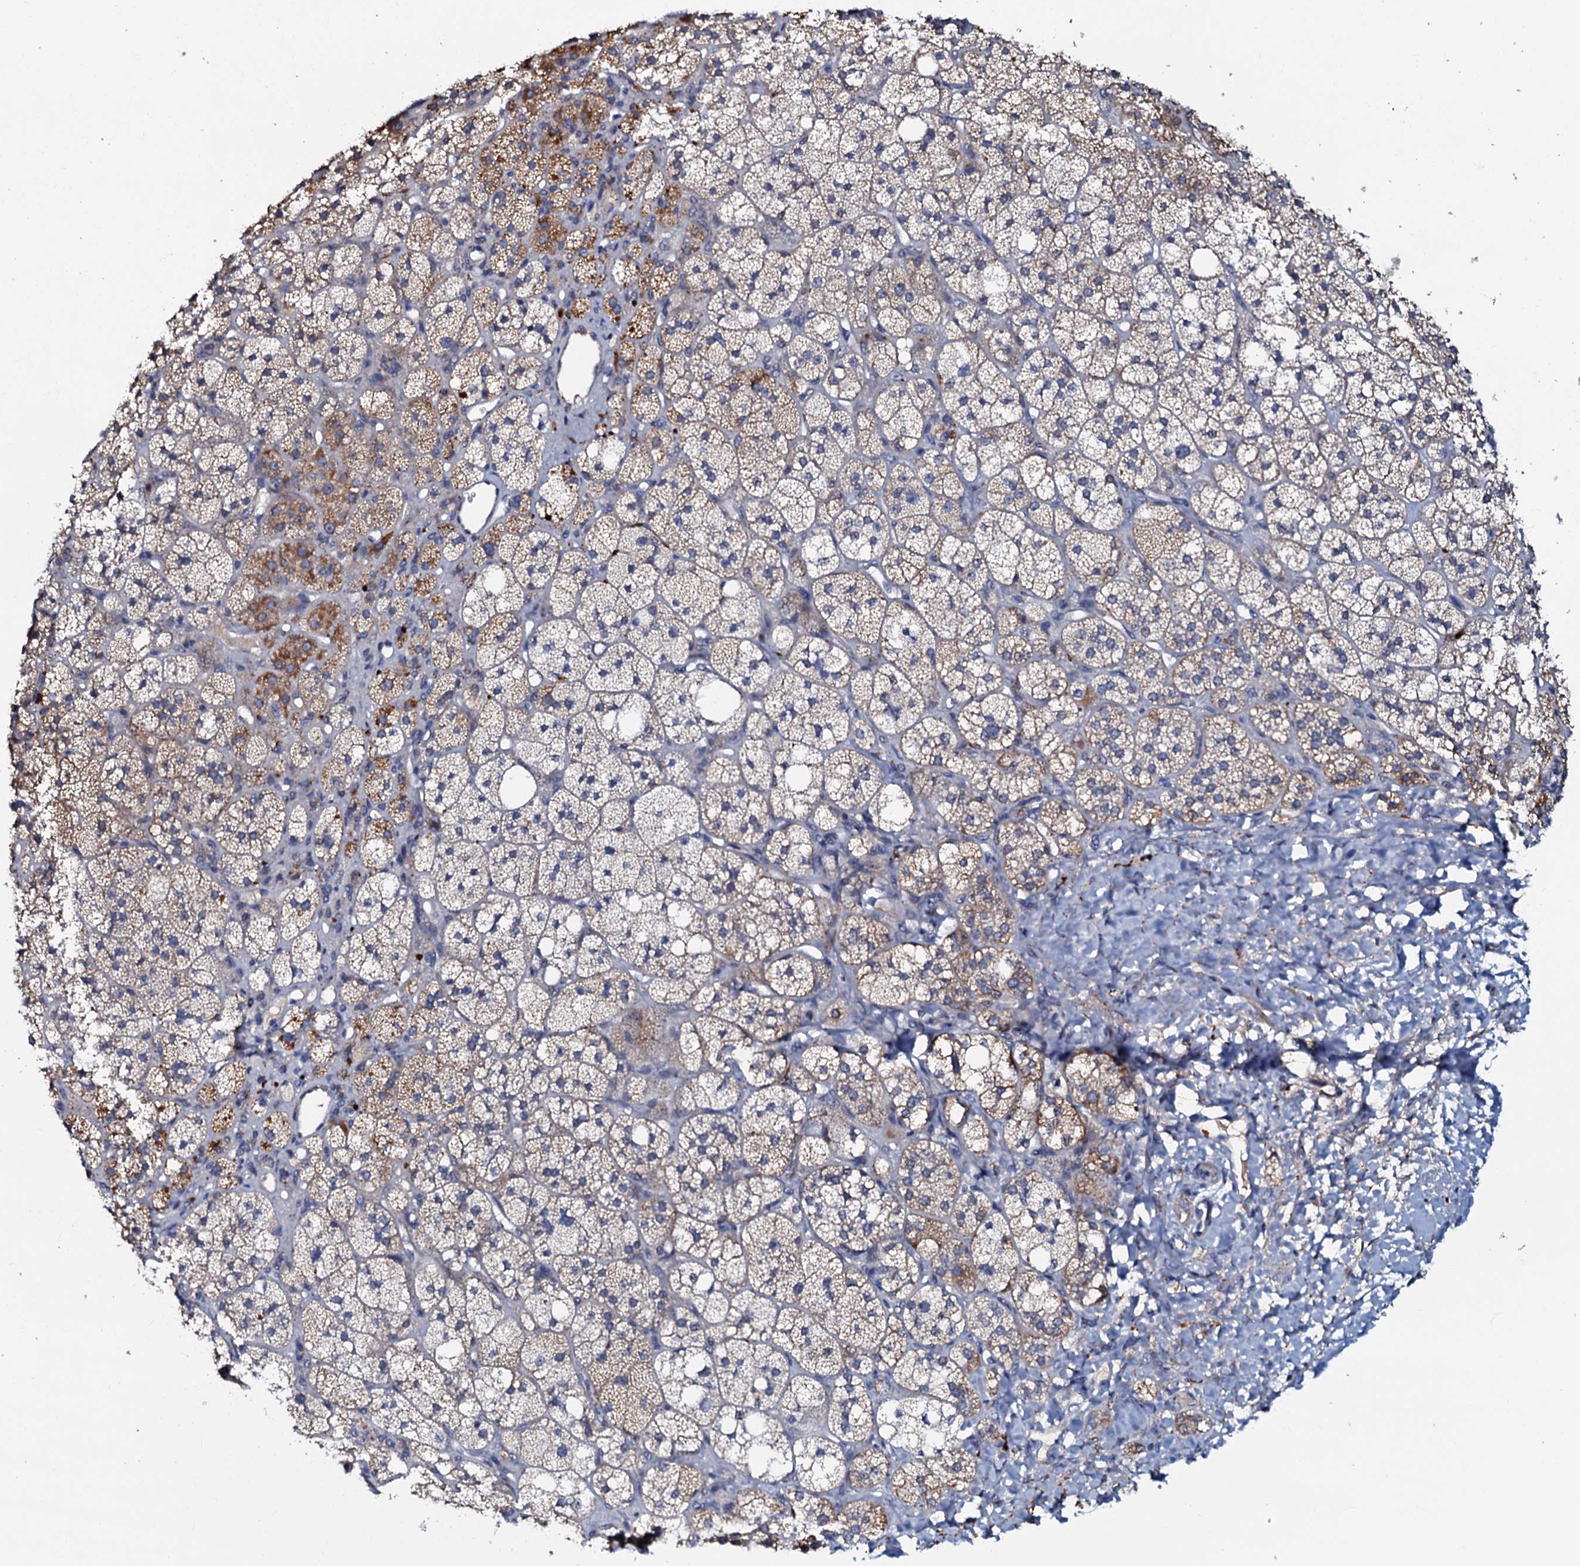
{"staining": {"intensity": "moderate", "quantity": "25%-75%", "location": "cytoplasmic/membranous"}, "tissue": "adrenal gland", "cell_type": "Glandular cells", "image_type": "normal", "snomed": [{"axis": "morphology", "description": "Normal tissue, NOS"}, {"axis": "topography", "description": "Adrenal gland"}], "caption": "Glandular cells reveal medium levels of moderate cytoplasmic/membranous expression in approximately 25%-75% of cells in normal human adrenal gland. (Stains: DAB in brown, nuclei in blue, Microscopy: brightfield microscopy at high magnification).", "gene": "CPNE2", "patient": {"sex": "male", "age": 61}}